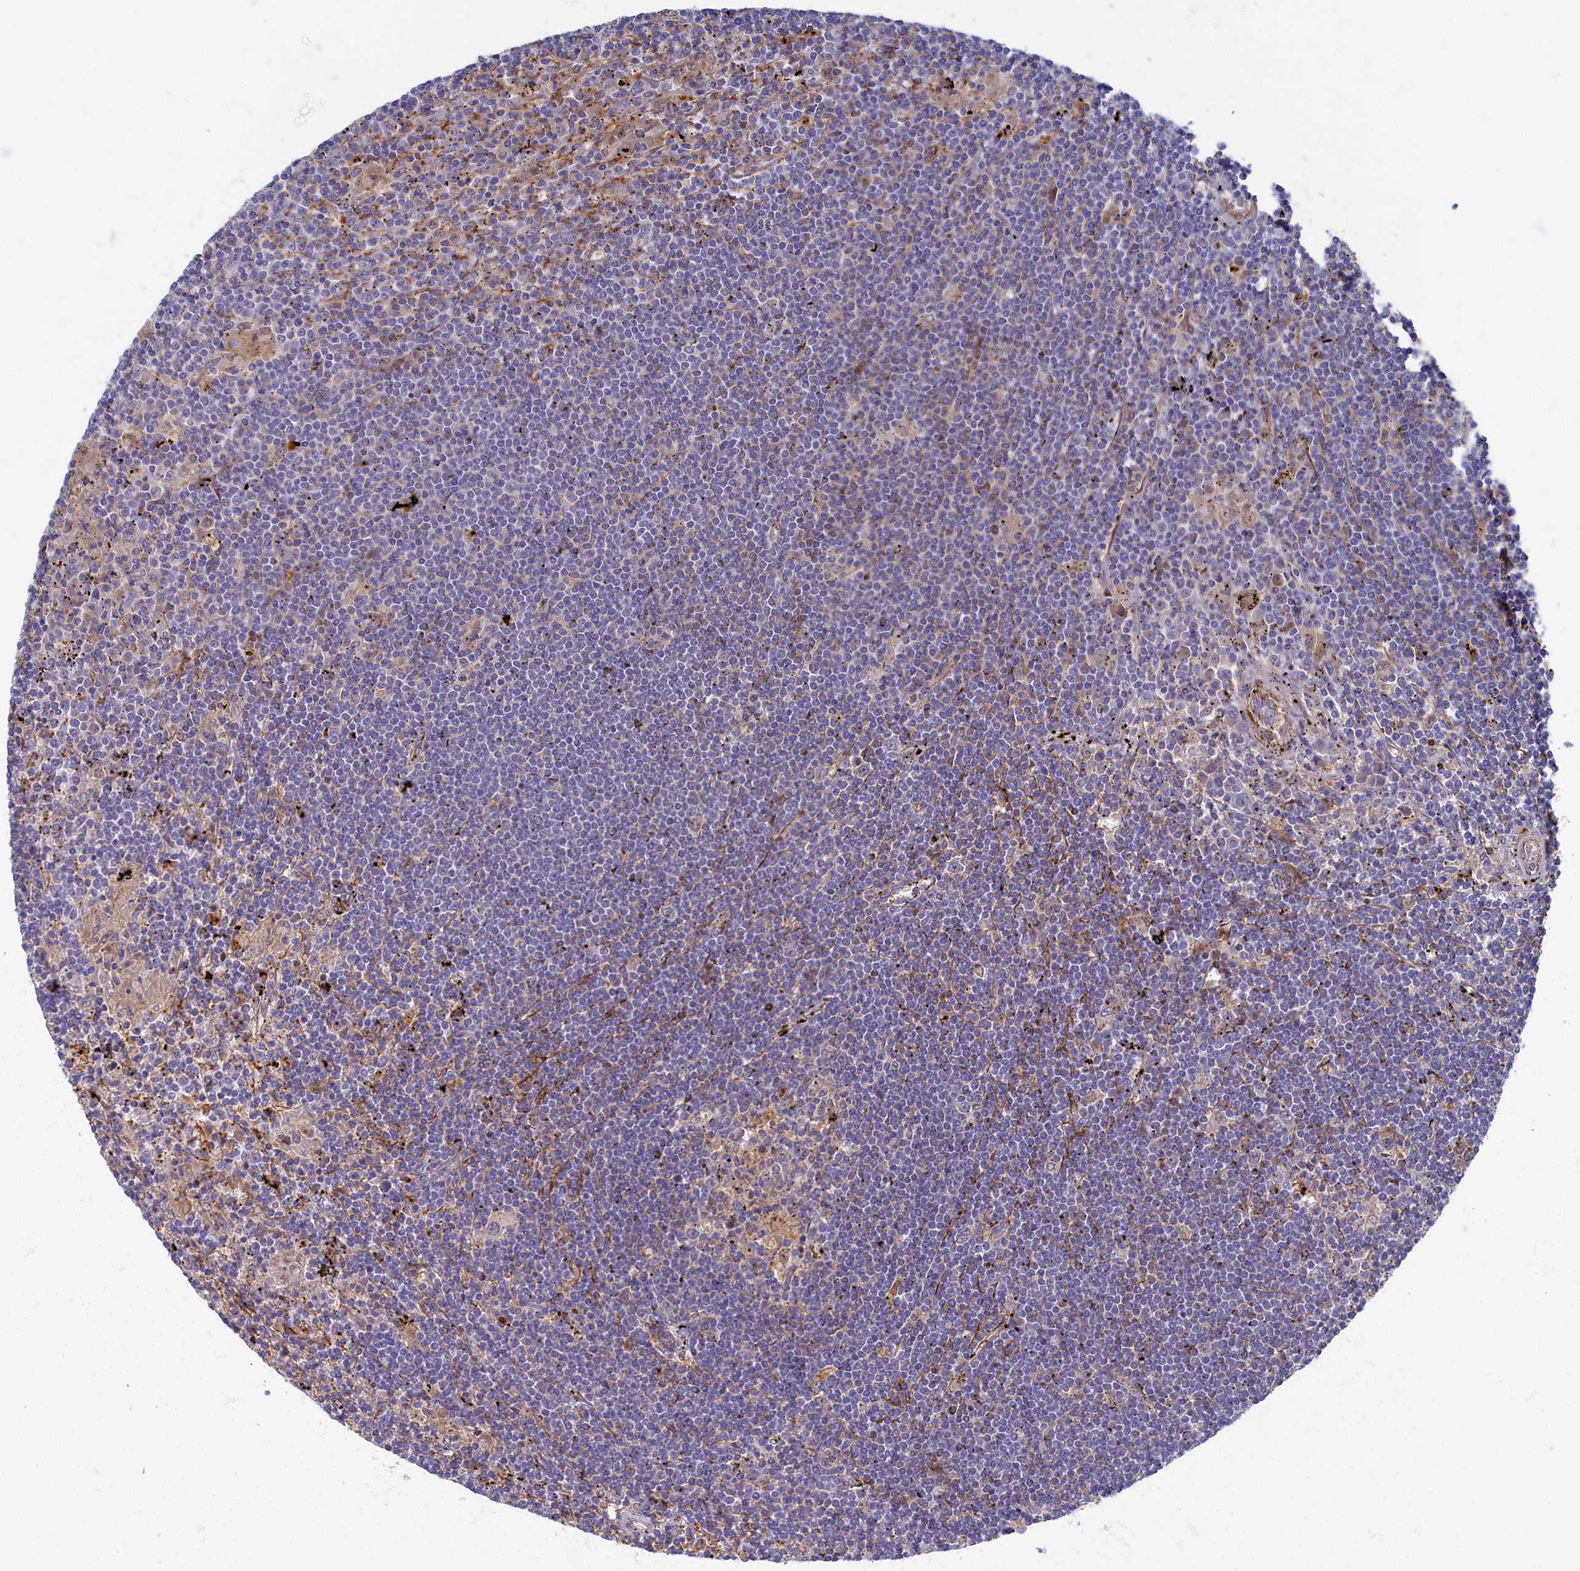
{"staining": {"intensity": "negative", "quantity": "none", "location": "none"}, "tissue": "lymphoma", "cell_type": "Tumor cells", "image_type": "cancer", "snomed": [{"axis": "morphology", "description": "Malignant lymphoma, non-Hodgkin's type, Low grade"}, {"axis": "topography", "description": "Spleen"}], "caption": "Malignant lymphoma, non-Hodgkin's type (low-grade) was stained to show a protein in brown. There is no significant positivity in tumor cells.", "gene": "PSMG2", "patient": {"sex": "male", "age": 76}}